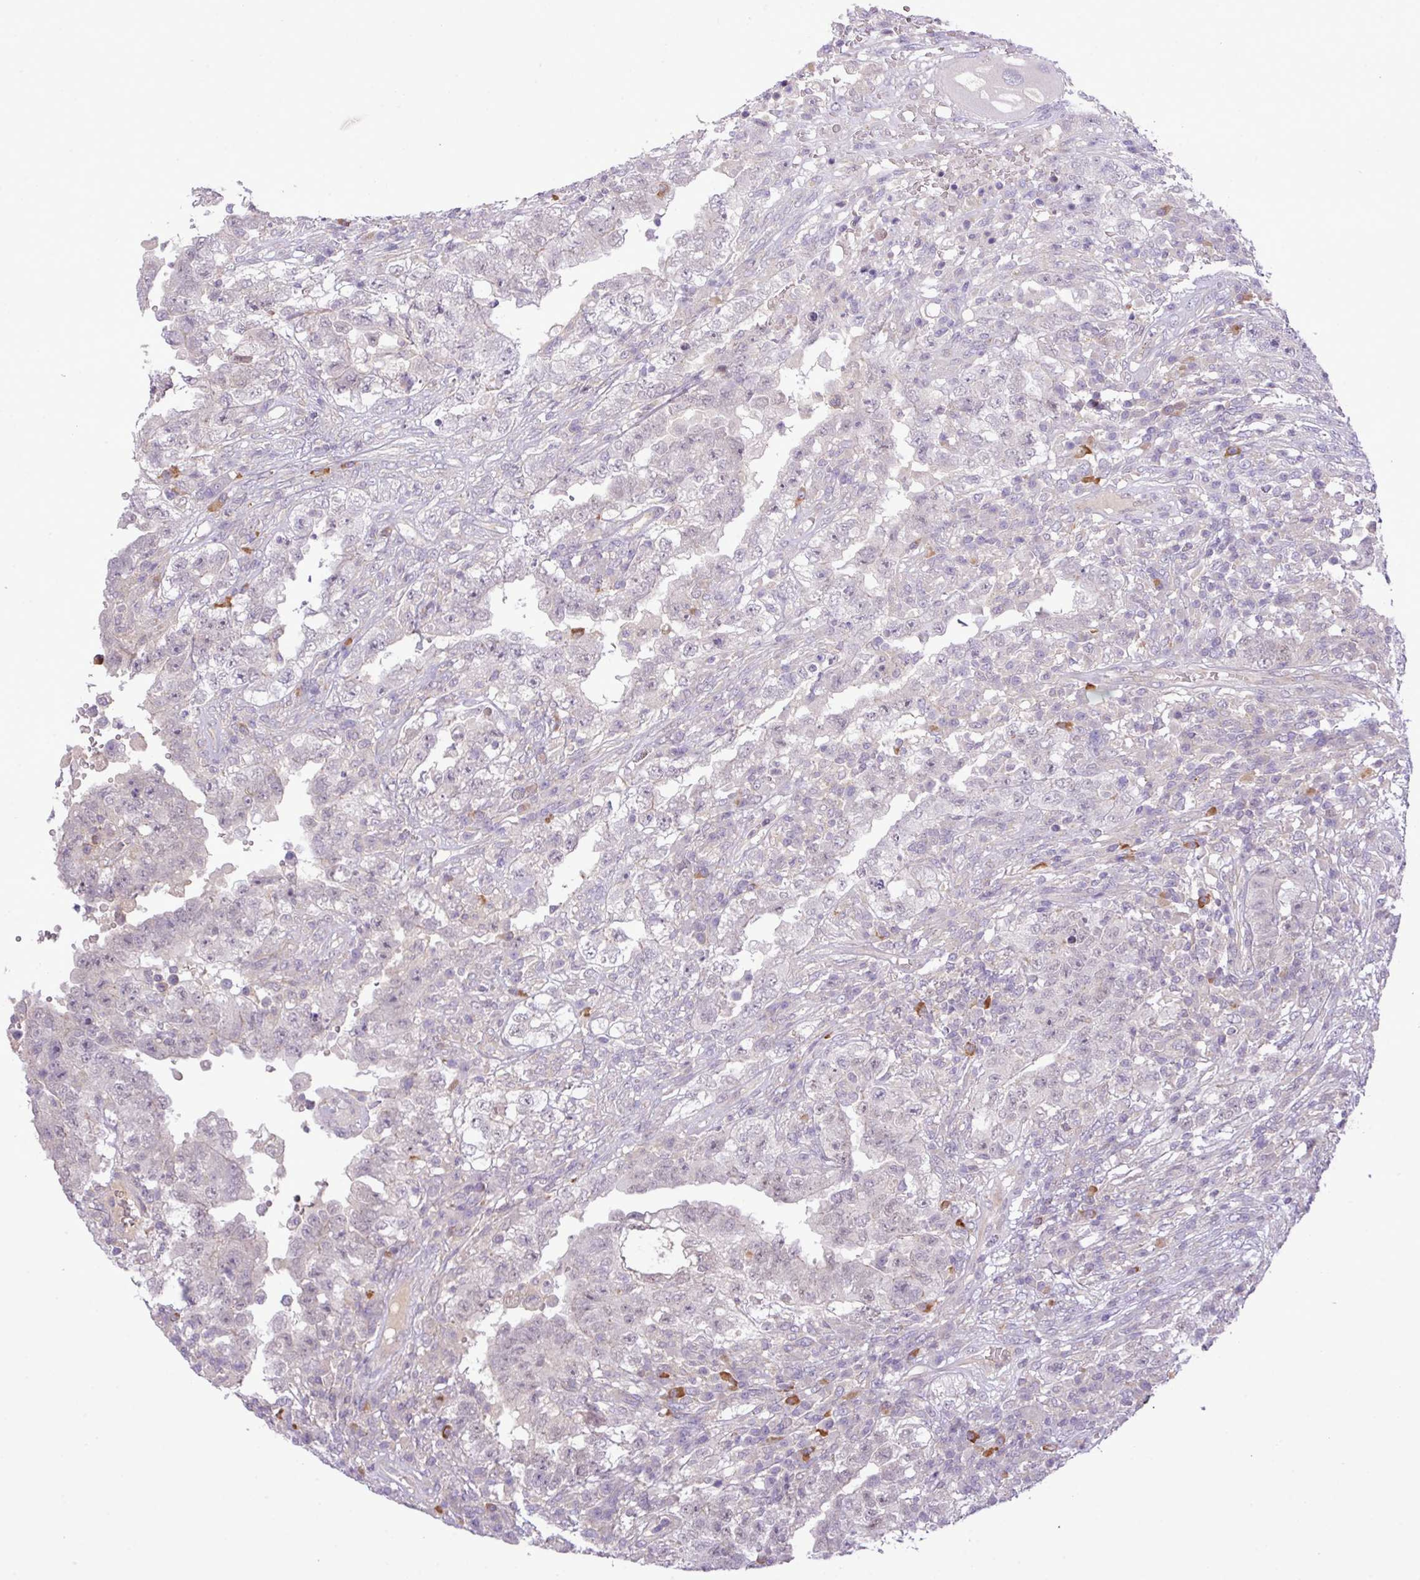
{"staining": {"intensity": "negative", "quantity": "none", "location": "none"}, "tissue": "testis cancer", "cell_type": "Tumor cells", "image_type": "cancer", "snomed": [{"axis": "morphology", "description": "Carcinoma, Embryonal, NOS"}, {"axis": "topography", "description": "Testis"}], "caption": "A high-resolution histopathology image shows immunohistochemistry (IHC) staining of testis cancer, which shows no significant positivity in tumor cells.", "gene": "FAM222B", "patient": {"sex": "male", "age": 26}}